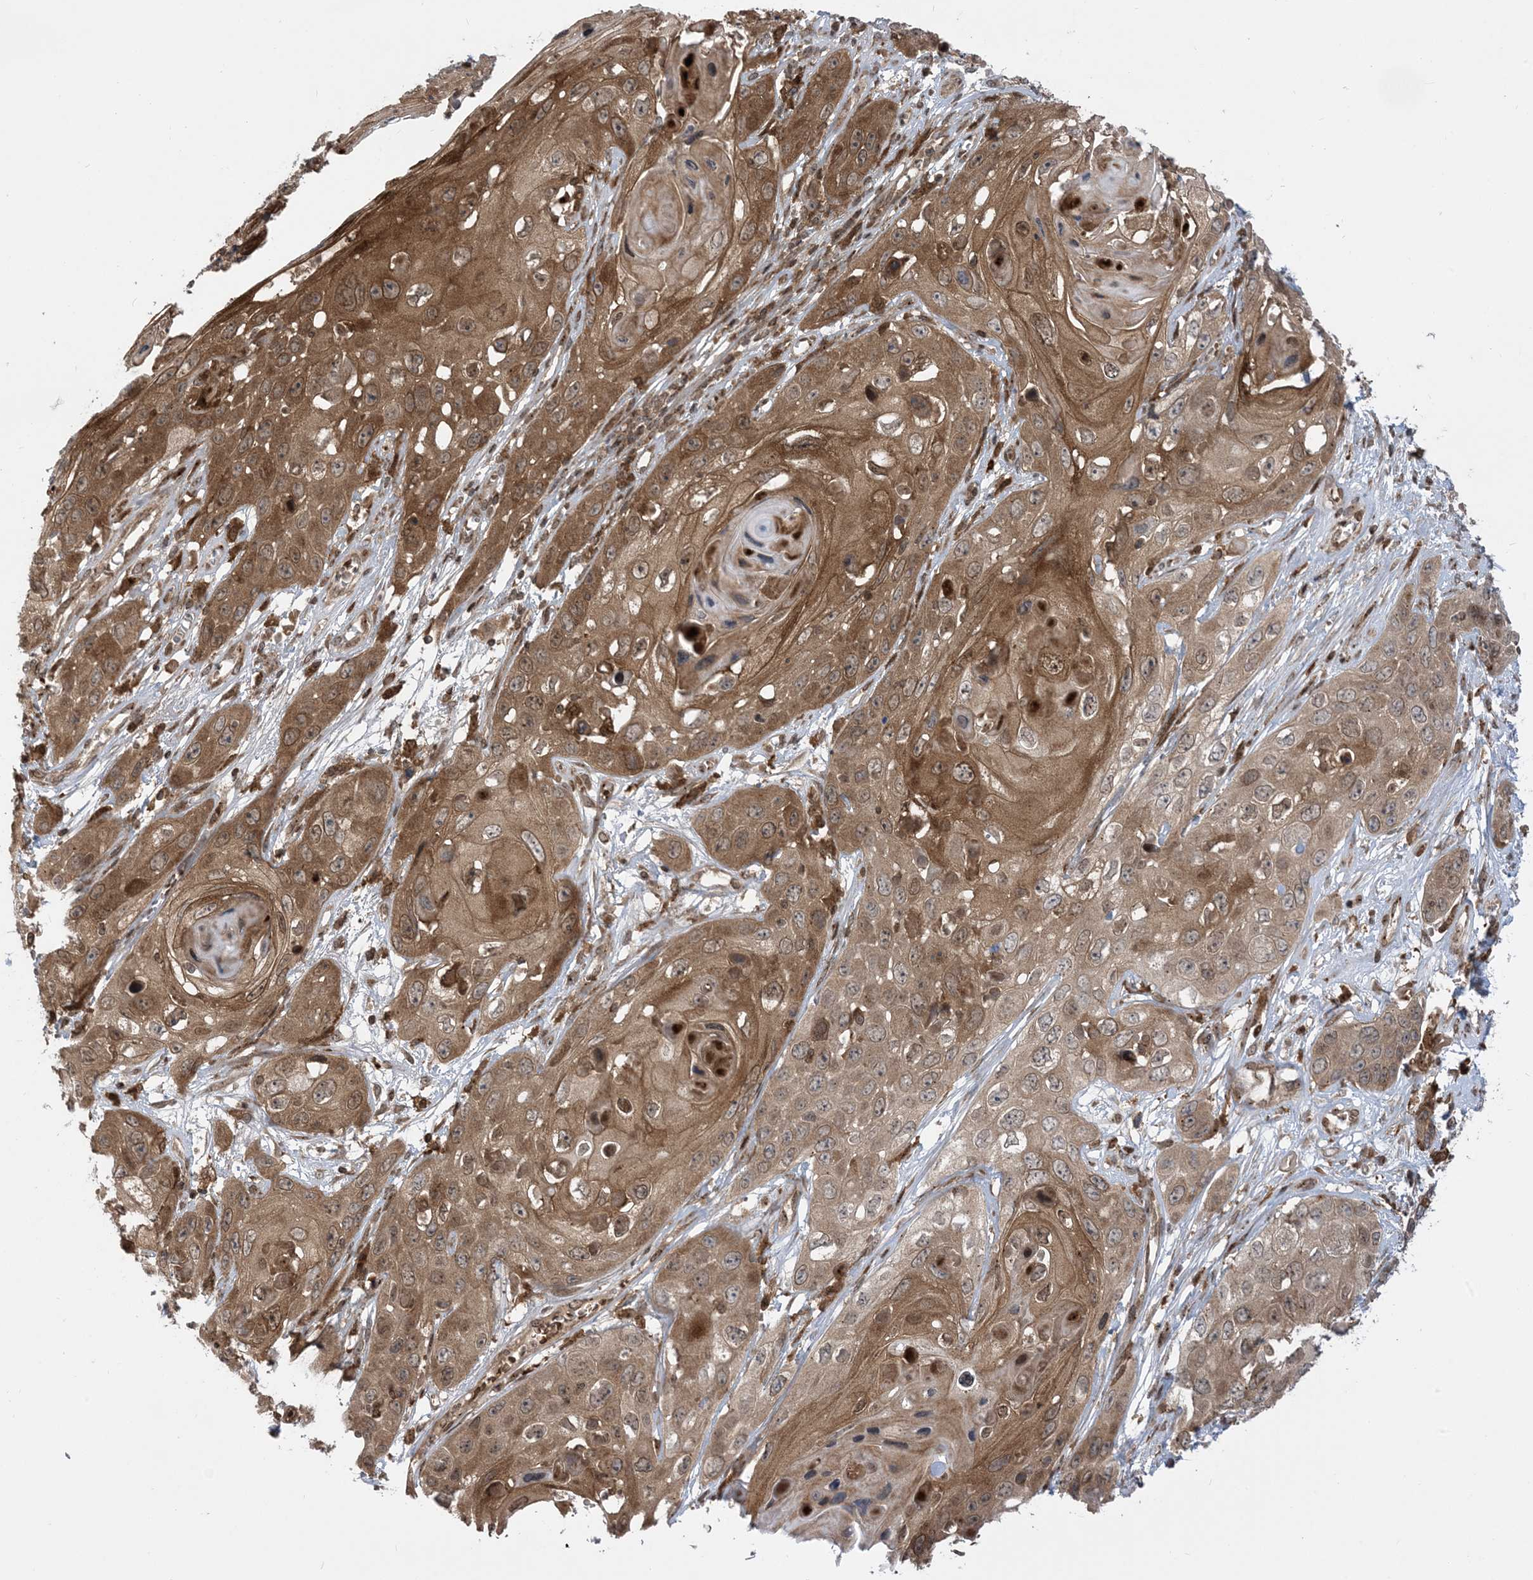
{"staining": {"intensity": "moderate", "quantity": ">75%", "location": "cytoplasmic/membranous"}, "tissue": "skin cancer", "cell_type": "Tumor cells", "image_type": "cancer", "snomed": [{"axis": "morphology", "description": "Squamous cell carcinoma, NOS"}, {"axis": "topography", "description": "Skin"}], "caption": "Moderate cytoplasmic/membranous staining for a protein is appreciated in approximately >75% of tumor cells of skin squamous cell carcinoma using immunohistochemistry.", "gene": "CASP4", "patient": {"sex": "male", "age": 55}}